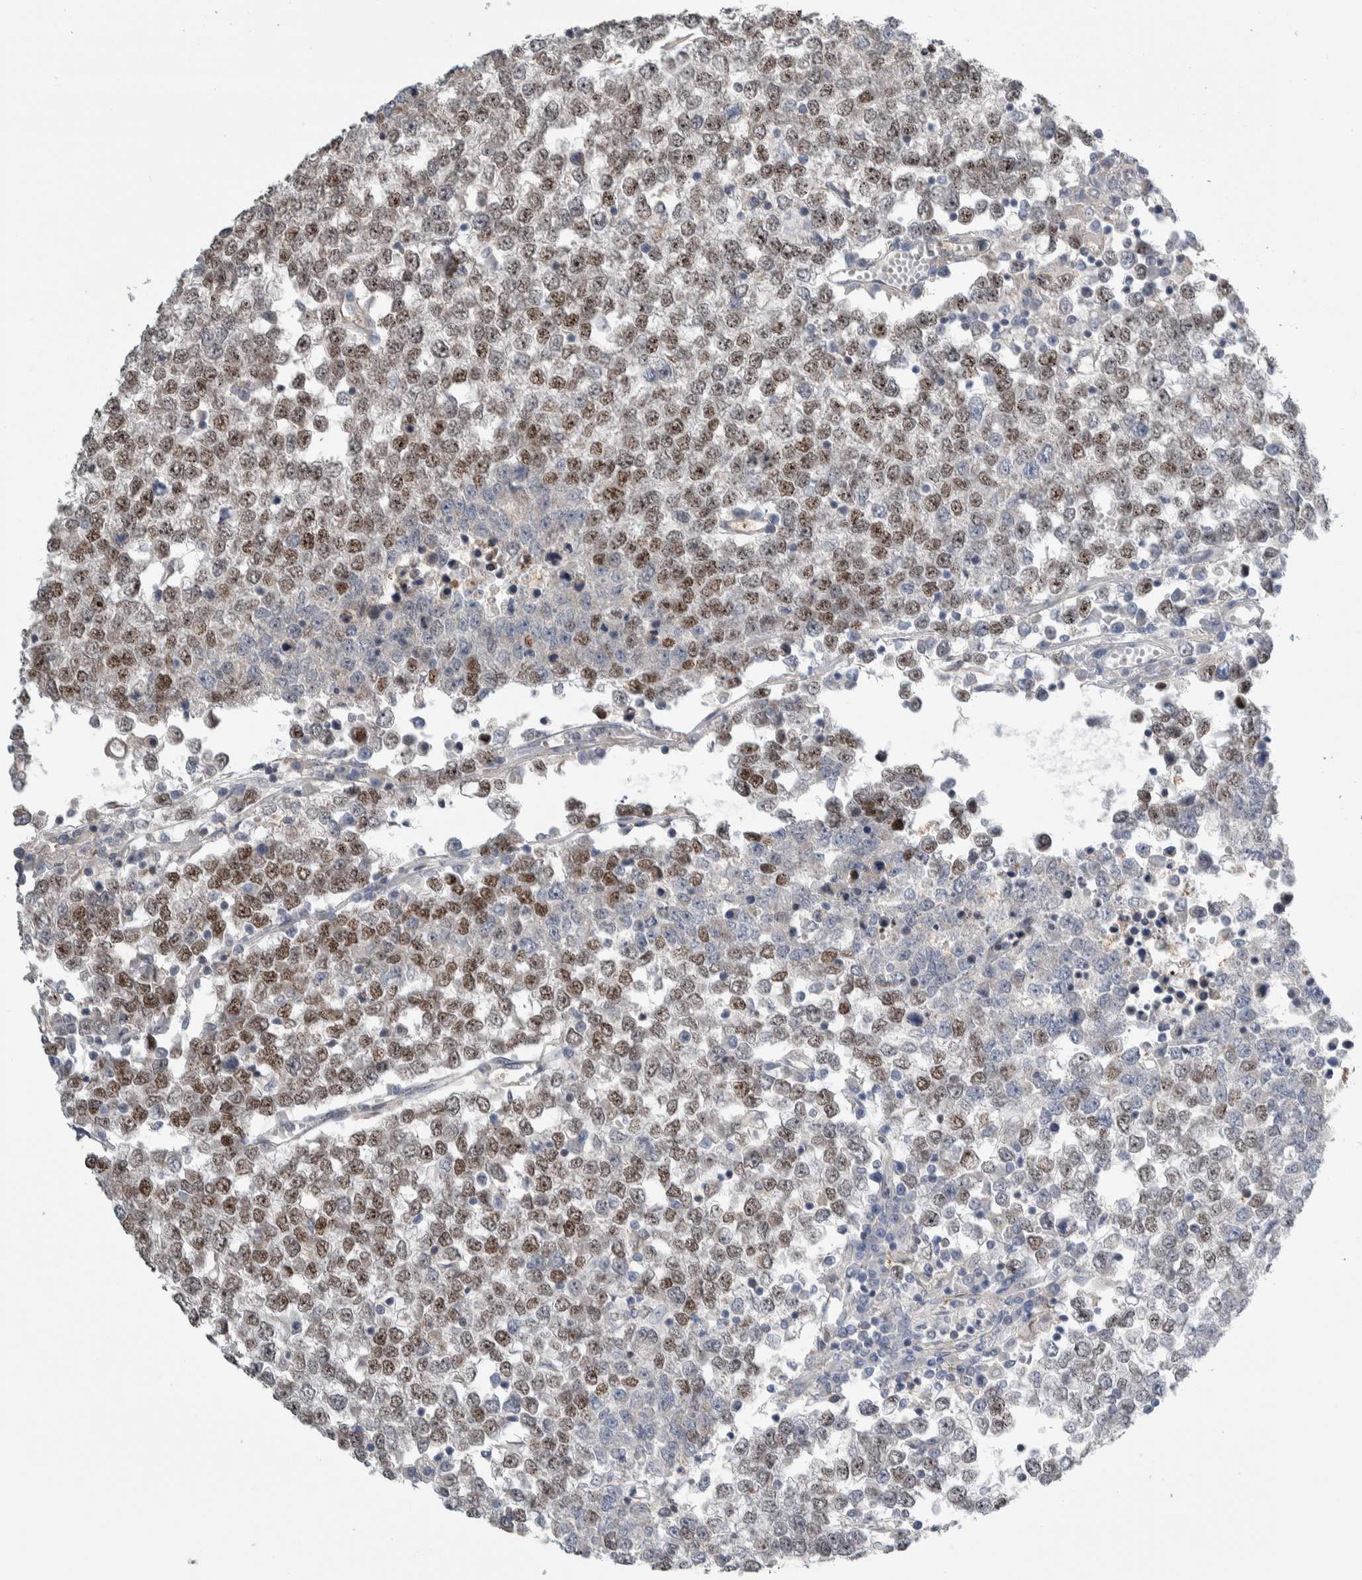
{"staining": {"intensity": "moderate", "quantity": "25%-75%", "location": "nuclear"}, "tissue": "testis cancer", "cell_type": "Tumor cells", "image_type": "cancer", "snomed": [{"axis": "morphology", "description": "Seminoma, NOS"}, {"axis": "topography", "description": "Testis"}], "caption": "DAB (3,3'-diaminobenzidine) immunohistochemical staining of human testis cancer displays moderate nuclear protein positivity in approximately 25%-75% of tumor cells.", "gene": "TAX1BP1", "patient": {"sex": "male", "age": 65}}